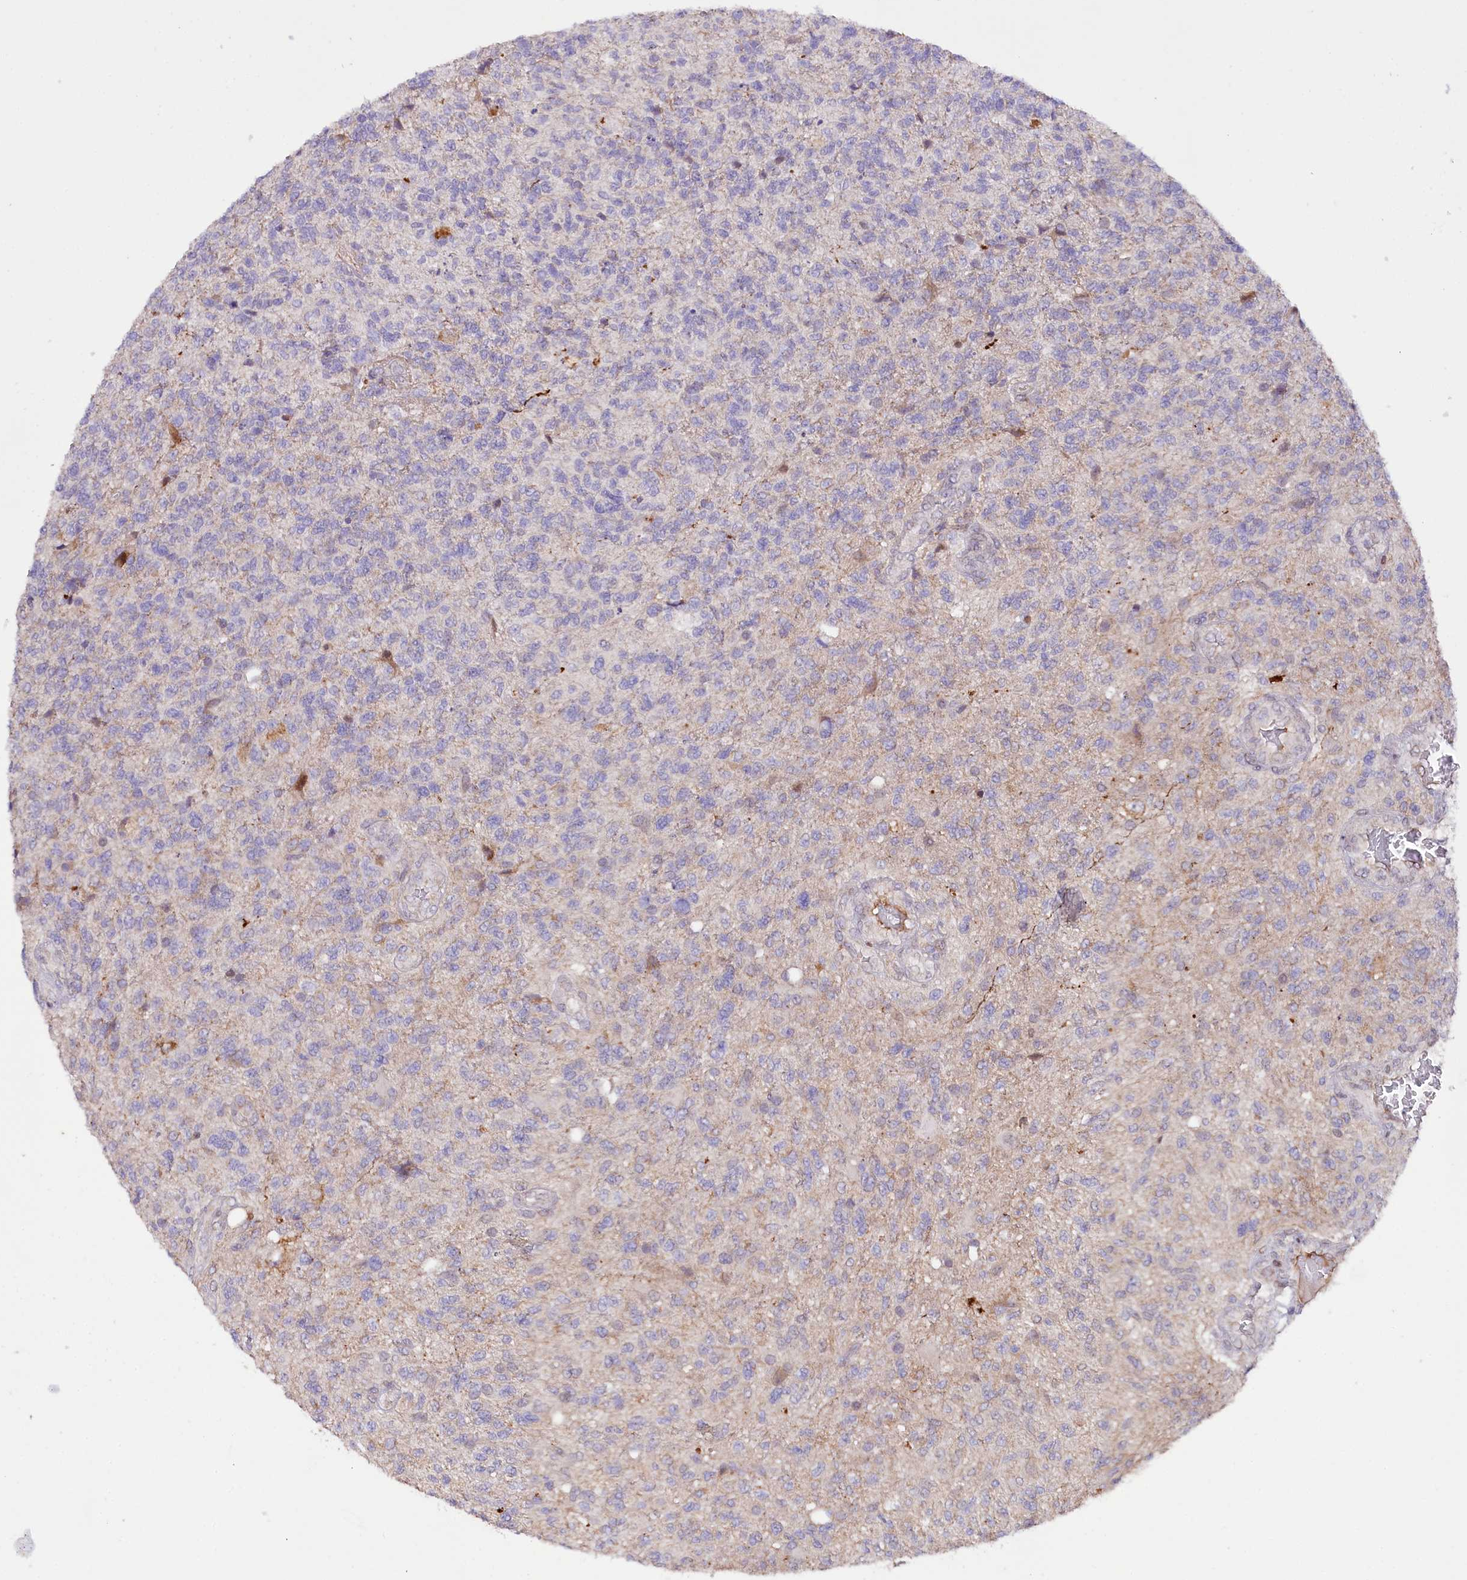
{"staining": {"intensity": "negative", "quantity": "none", "location": "none"}, "tissue": "glioma", "cell_type": "Tumor cells", "image_type": "cancer", "snomed": [{"axis": "morphology", "description": "Glioma, malignant, High grade"}, {"axis": "topography", "description": "Brain"}], "caption": "Immunohistochemistry (IHC) histopathology image of human glioma stained for a protein (brown), which reveals no expression in tumor cells. (Stains: DAB (3,3'-diaminobenzidine) immunohistochemistry (IHC) with hematoxylin counter stain, Microscopy: brightfield microscopy at high magnification).", "gene": "ZNF226", "patient": {"sex": "male", "age": 56}}